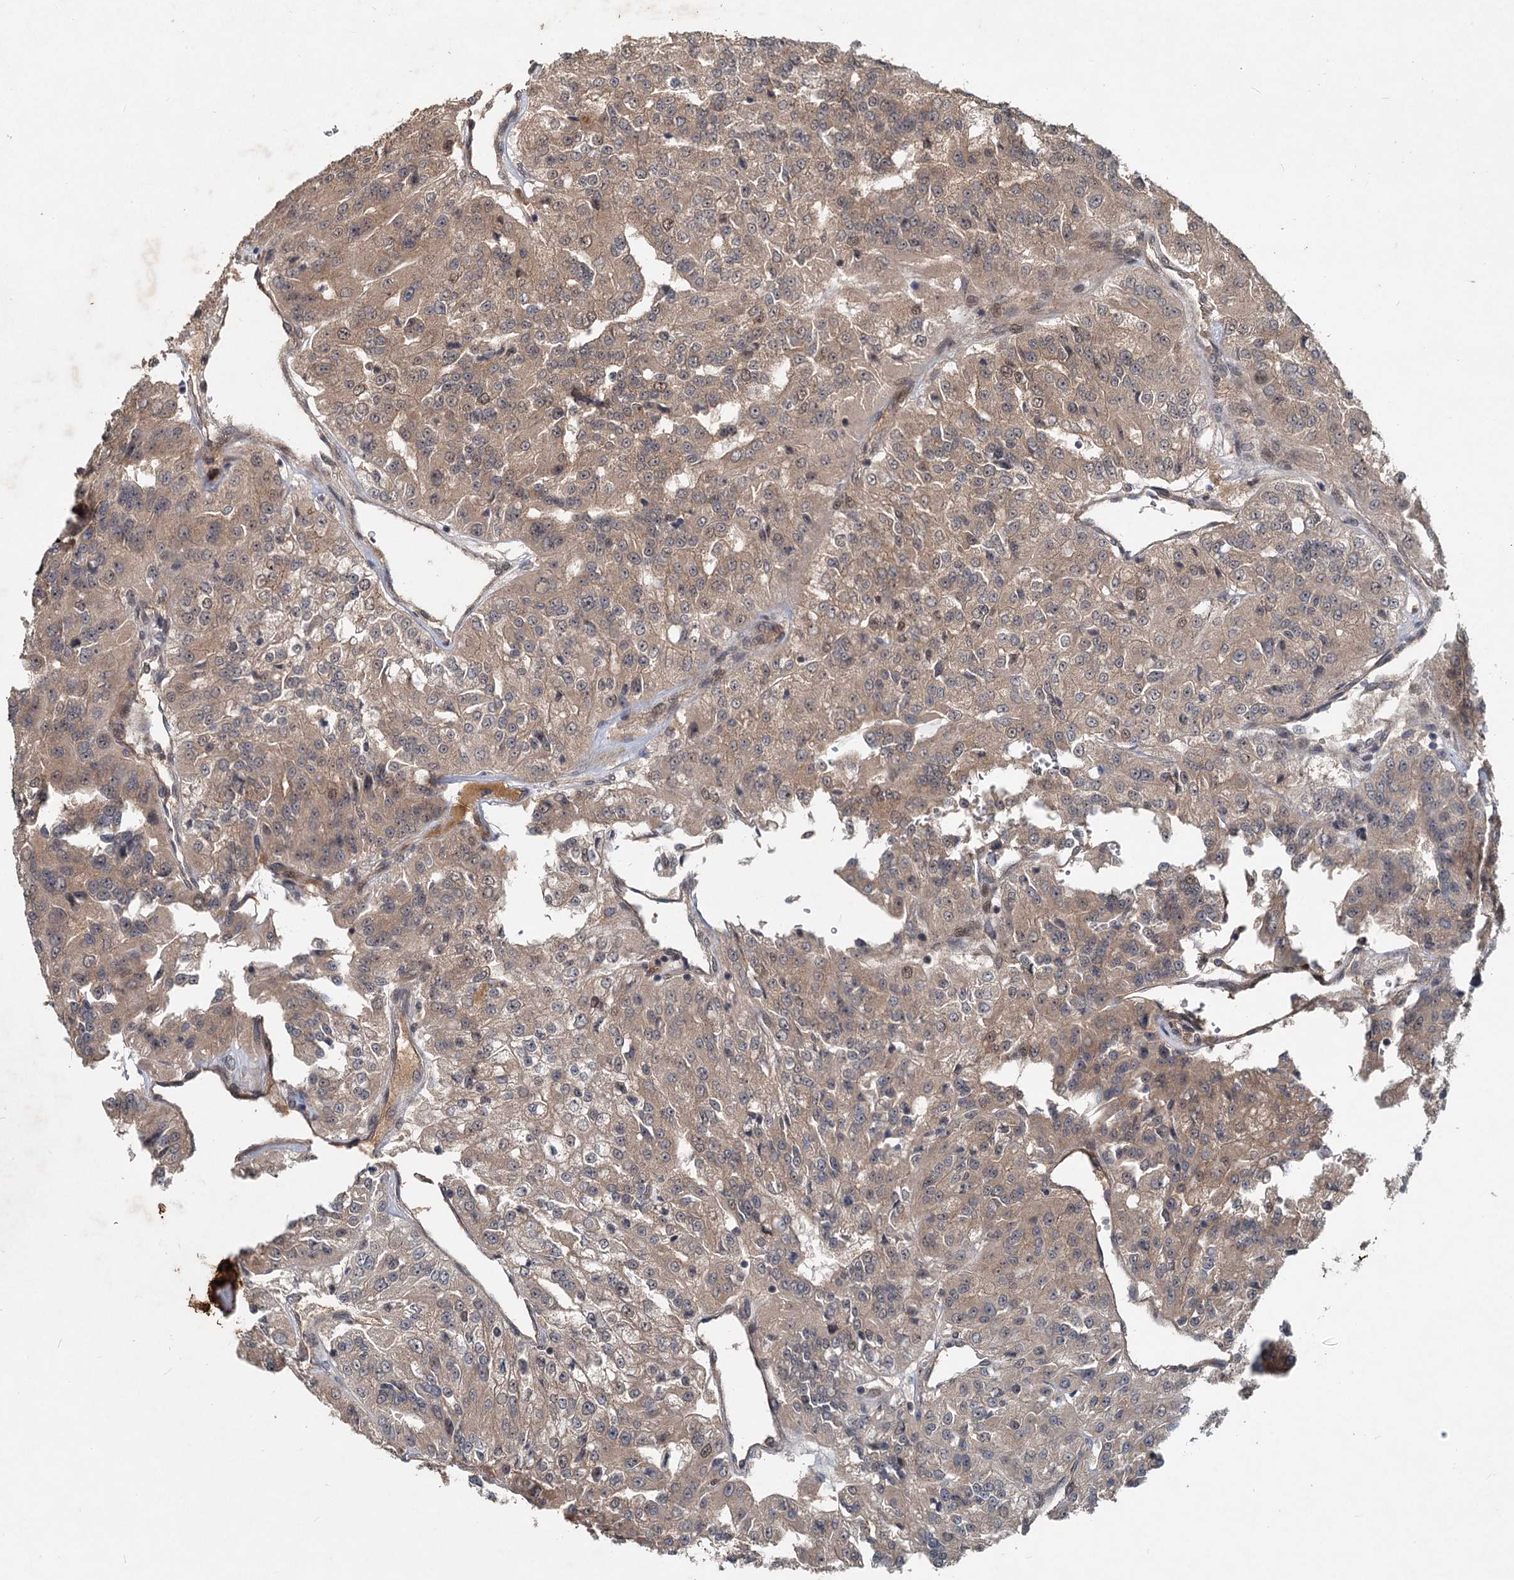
{"staining": {"intensity": "weak", "quantity": ">75%", "location": "cytoplasmic/membranous,nuclear"}, "tissue": "renal cancer", "cell_type": "Tumor cells", "image_type": "cancer", "snomed": [{"axis": "morphology", "description": "Adenocarcinoma, NOS"}, {"axis": "topography", "description": "Kidney"}], "caption": "Weak cytoplasmic/membranous and nuclear staining for a protein is present in approximately >75% of tumor cells of renal cancer using IHC.", "gene": "RITA1", "patient": {"sex": "female", "age": 63}}